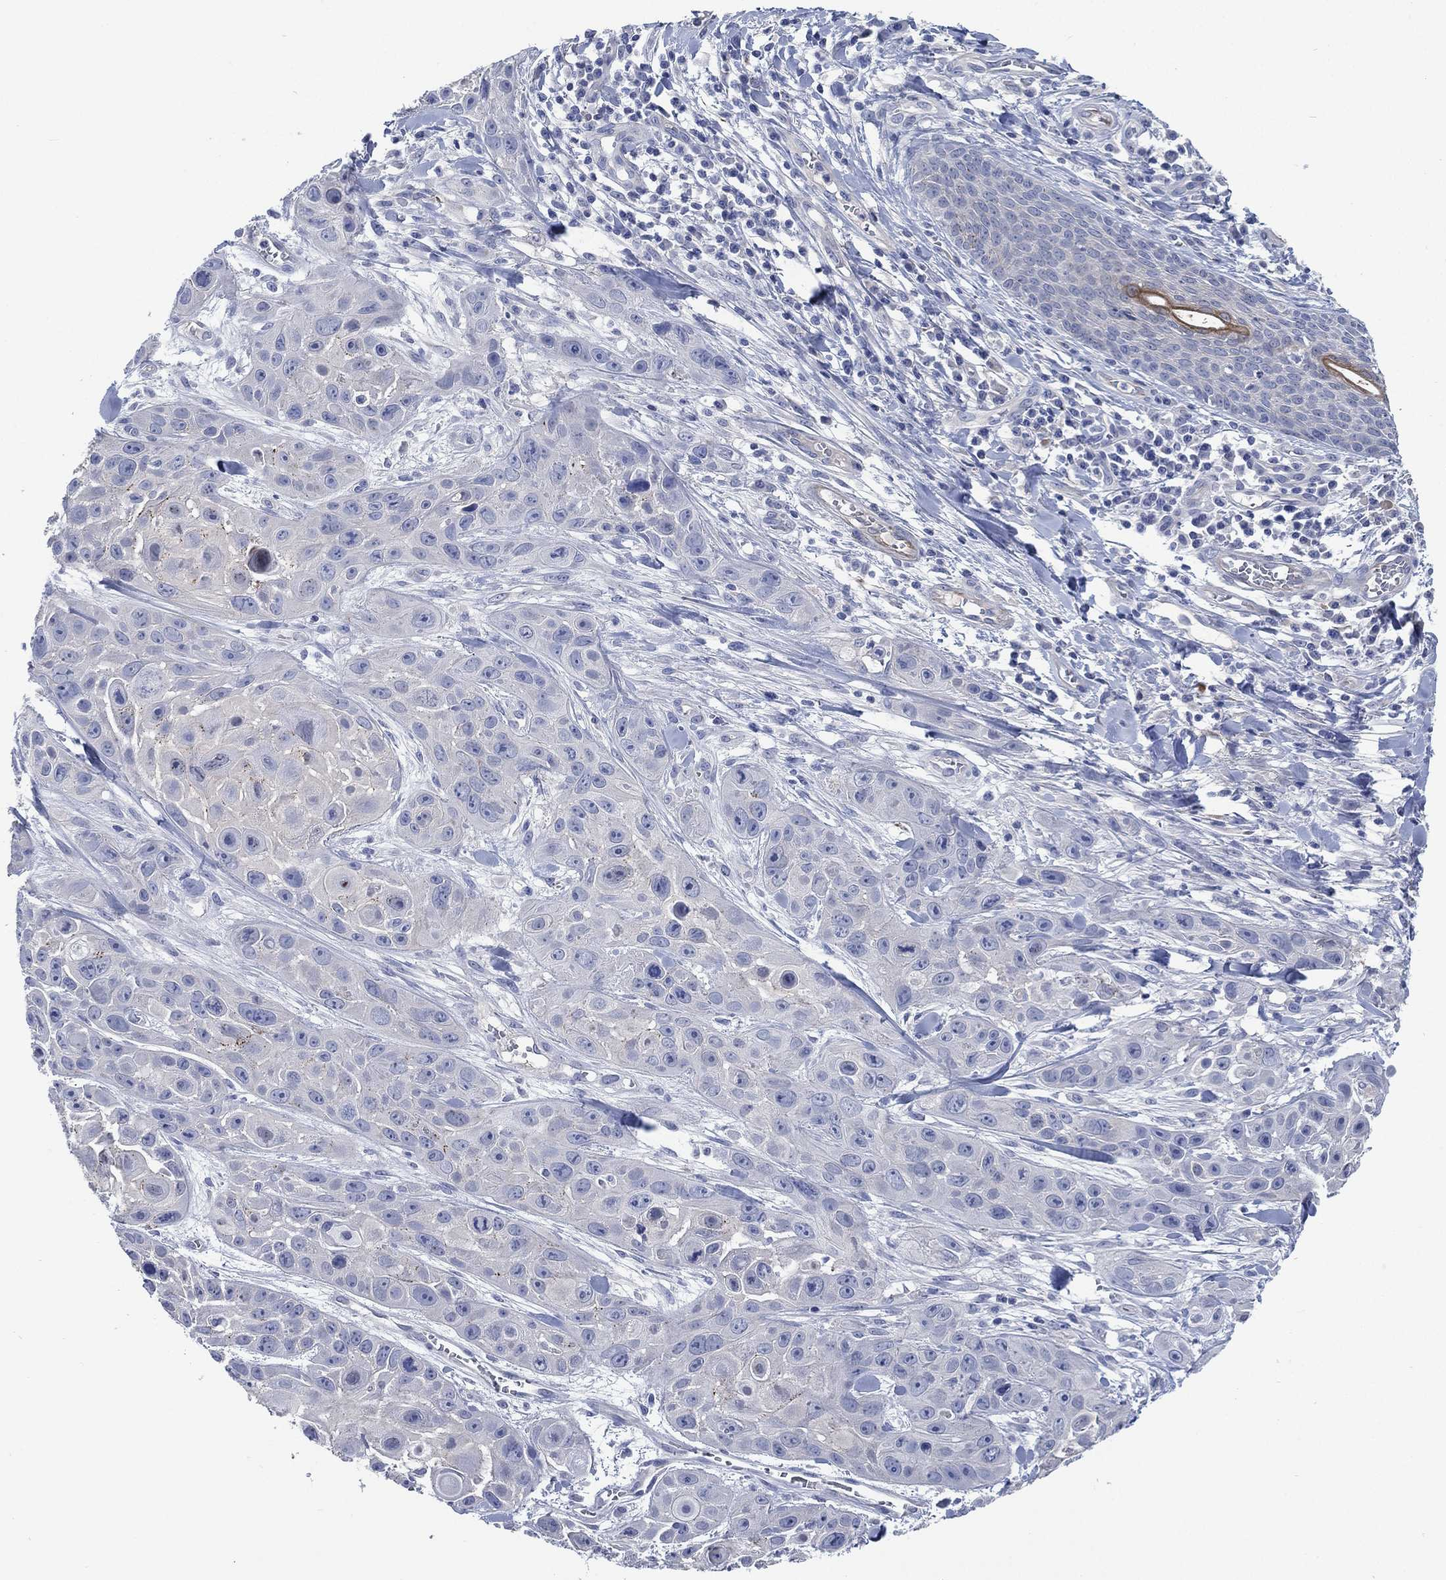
{"staining": {"intensity": "negative", "quantity": "none", "location": "none"}, "tissue": "skin cancer", "cell_type": "Tumor cells", "image_type": "cancer", "snomed": [{"axis": "morphology", "description": "Squamous cell carcinoma, NOS"}, {"axis": "topography", "description": "Skin"}, {"axis": "topography", "description": "Anal"}], "caption": "This is an IHC histopathology image of human skin cancer (squamous cell carcinoma). There is no staining in tumor cells.", "gene": "C5orf46", "patient": {"sex": "female", "age": 75}}